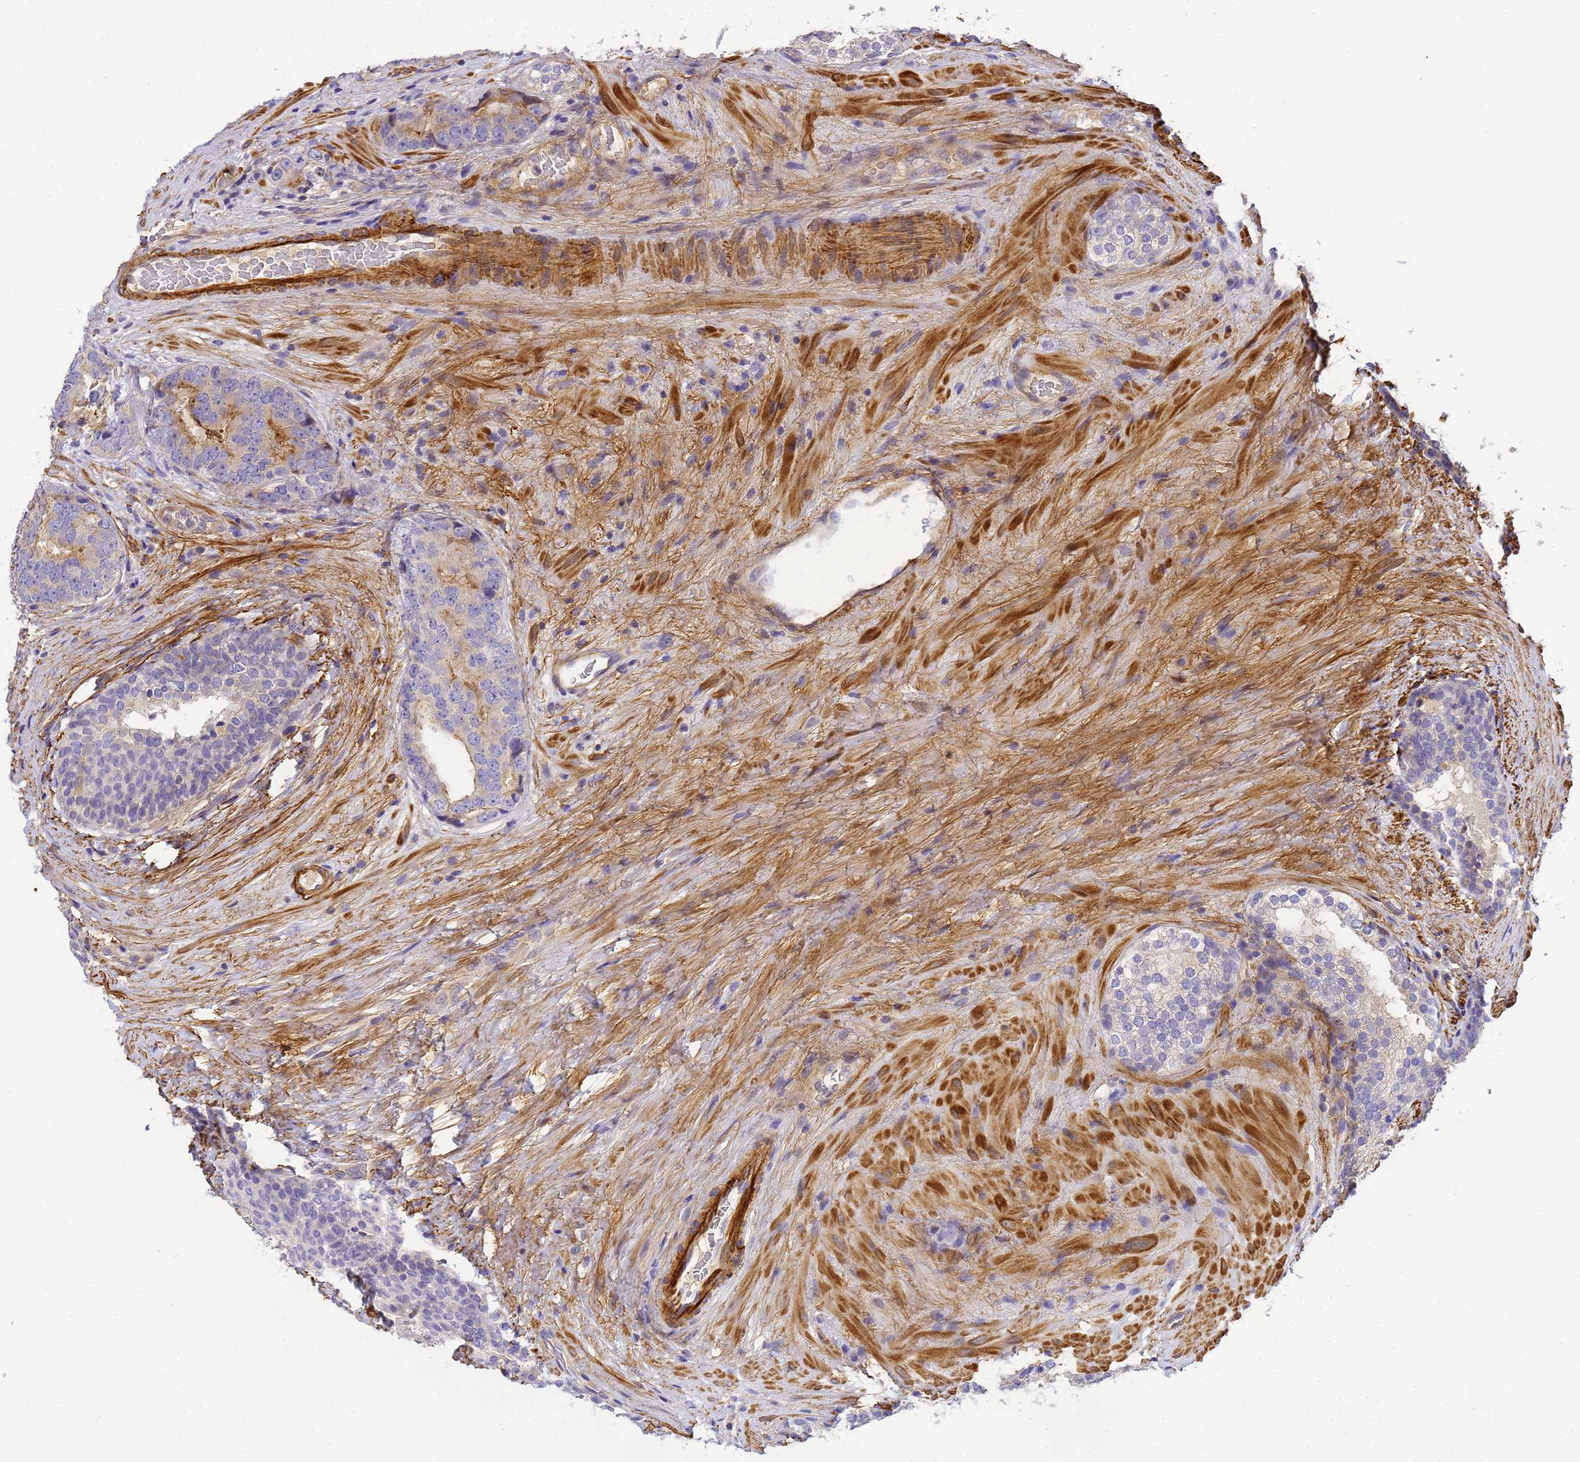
{"staining": {"intensity": "negative", "quantity": "none", "location": "none"}, "tissue": "prostate cancer", "cell_type": "Tumor cells", "image_type": "cancer", "snomed": [{"axis": "morphology", "description": "Adenocarcinoma, High grade"}, {"axis": "topography", "description": "Prostate"}], "caption": "Photomicrograph shows no protein expression in tumor cells of prostate cancer (adenocarcinoma (high-grade)) tissue.", "gene": "MYL12A", "patient": {"sex": "male", "age": 56}}